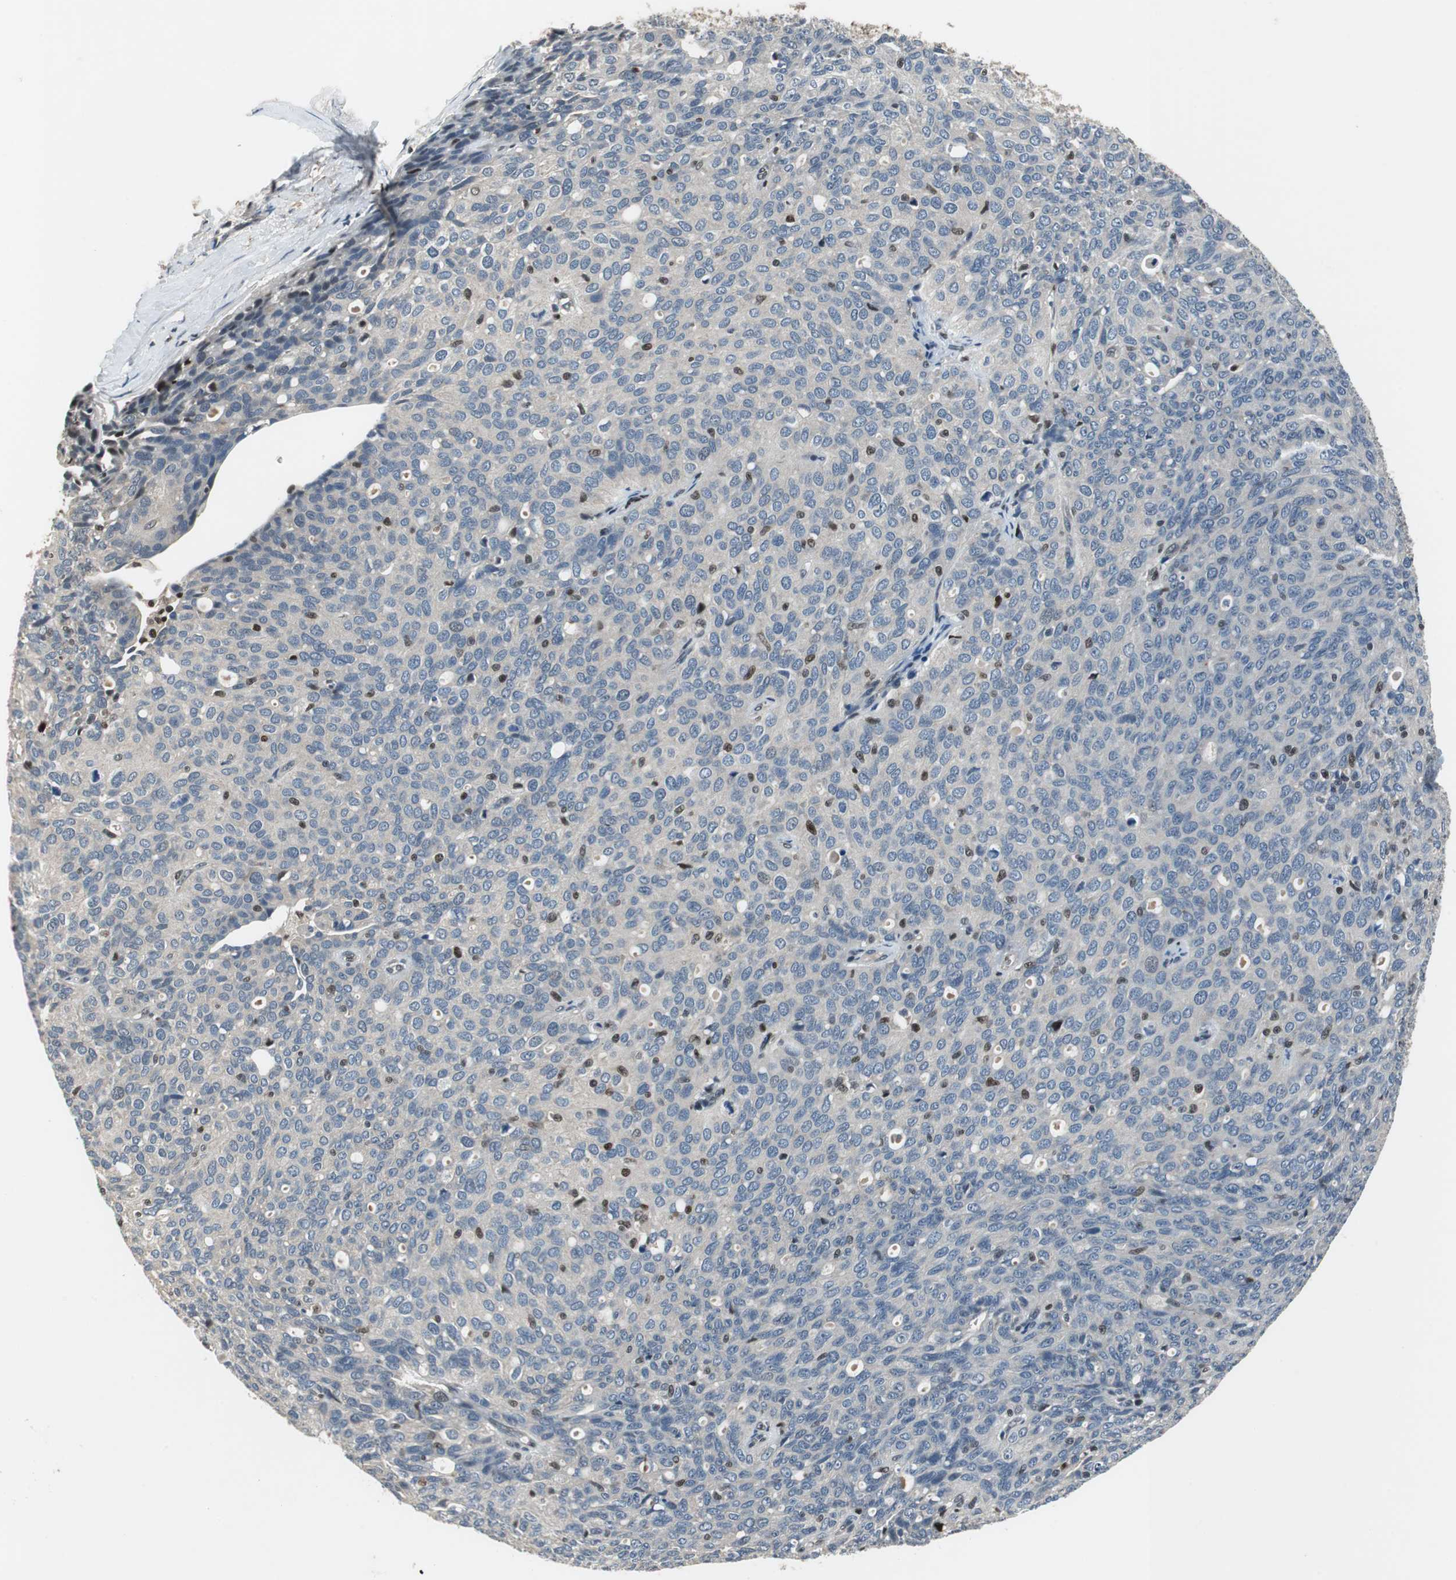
{"staining": {"intensity": "negative", "quantity": "none", "location": "none"}, "tissue": "ovarian cancer", "cell_type": "Tumor cells", "image_type": "cancer", "snomed": [{"axis": "morphology", "description": "Carcinoma, endometroid"}, {"axis": "topography", "description": "Ovary"}], "caption": "Tumor cells are negative for protein expression in human endometroid carcinoma (ovarian). (DAB immunohistochemistry, high magnification).", "gene": "MAFB", "patient": {"sex": "female", "age": 60}}